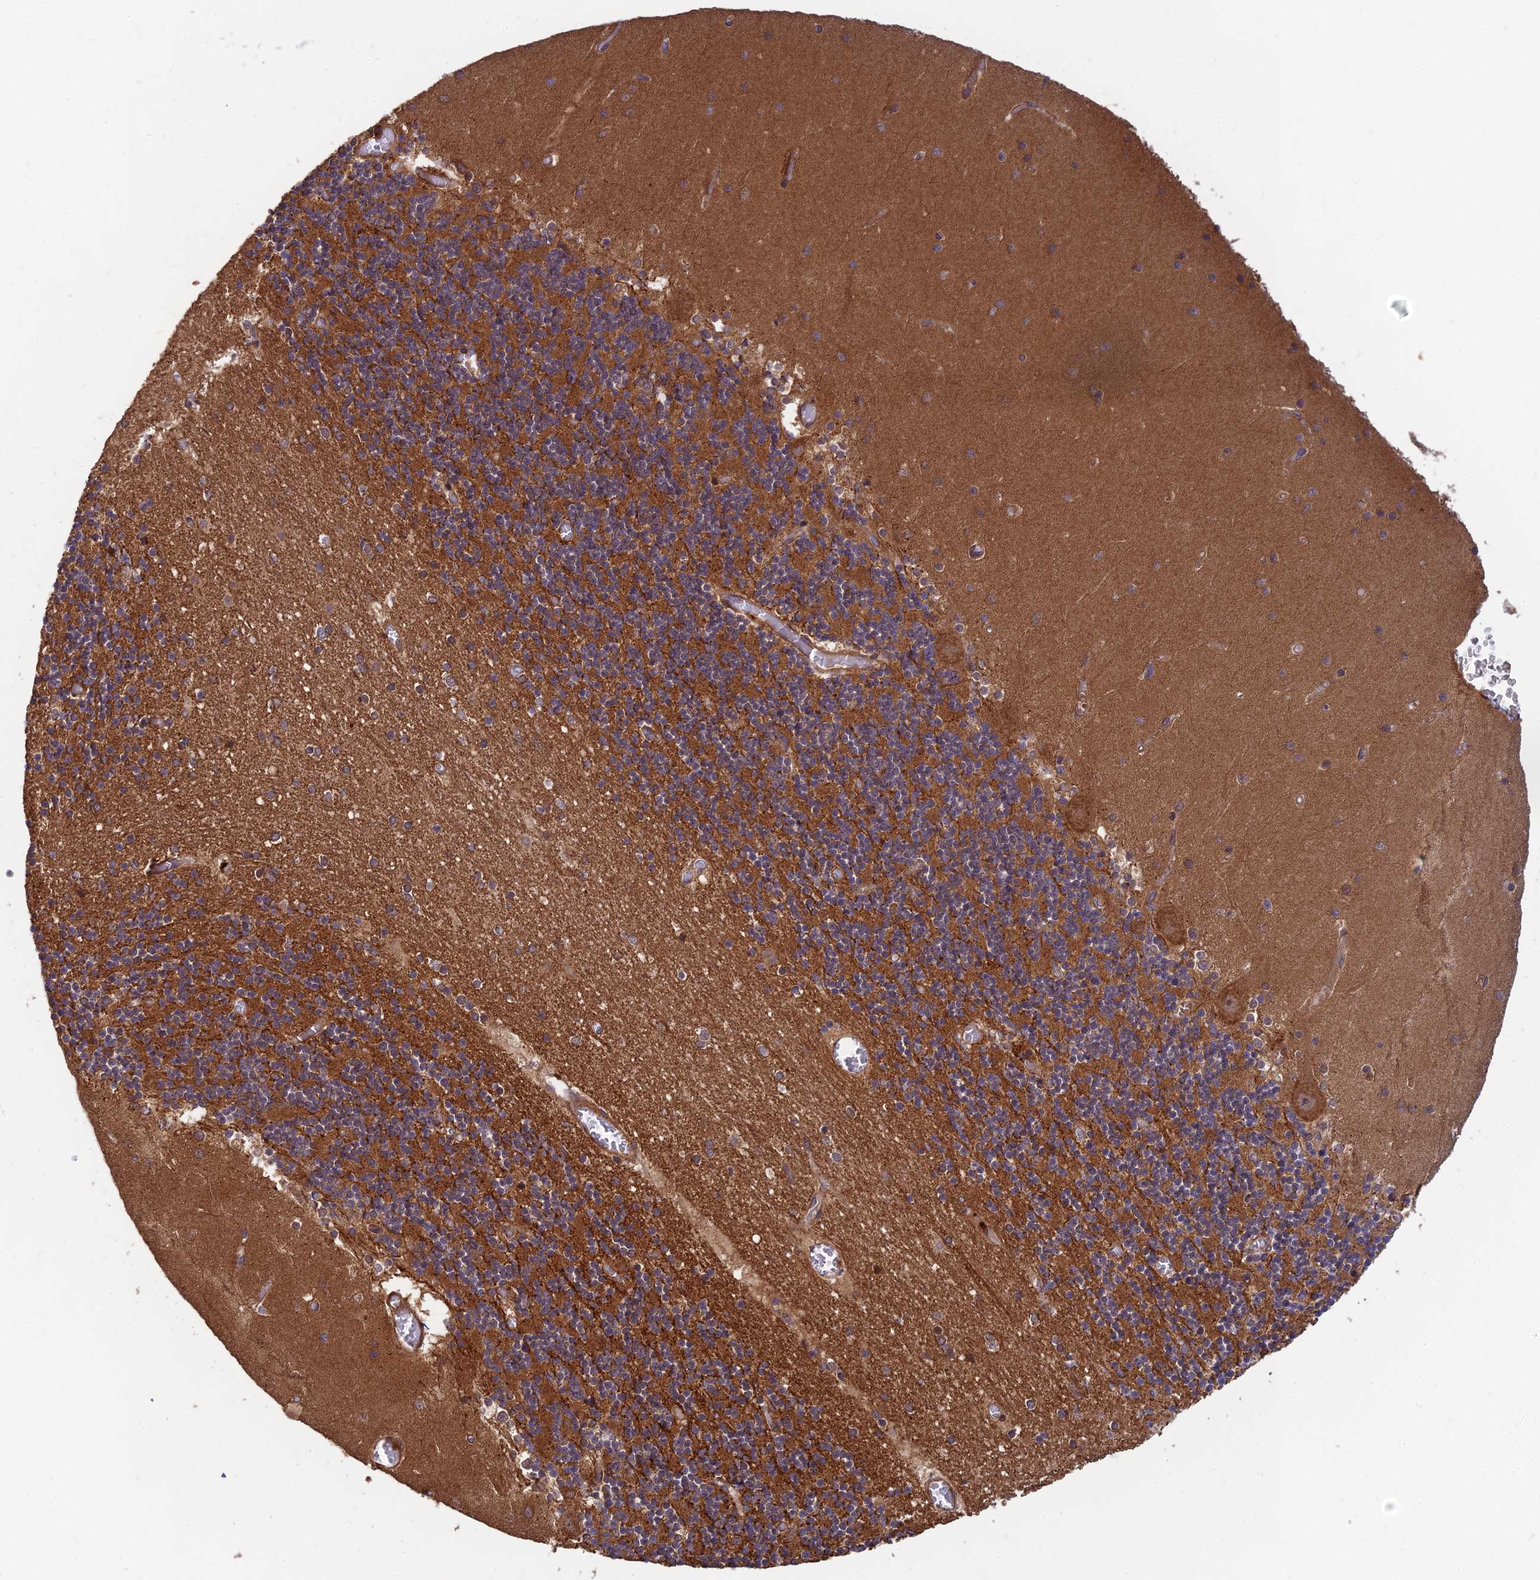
{"staining": {"intensity": "strong", "quantity": ">75%", "location": "cytoplasmic/membranous"}, "tissue": "cerebellum", "cell_type": "Cells in granular layer", "image_type": "normal", "snomed": [{"axis": "morphology", "description": "Normal tissue, NOS"}, {"axis": "topography", "description": "Cerebellum"}], "caption": "The image shows immunohistochemical staining of normal cerebellum. There is strong cytoplasmic/membranous staining is present in approximately >75% of cells in granular layer.", "gene": "RELCH", "patient": {"sex": "female", "age": 28}}